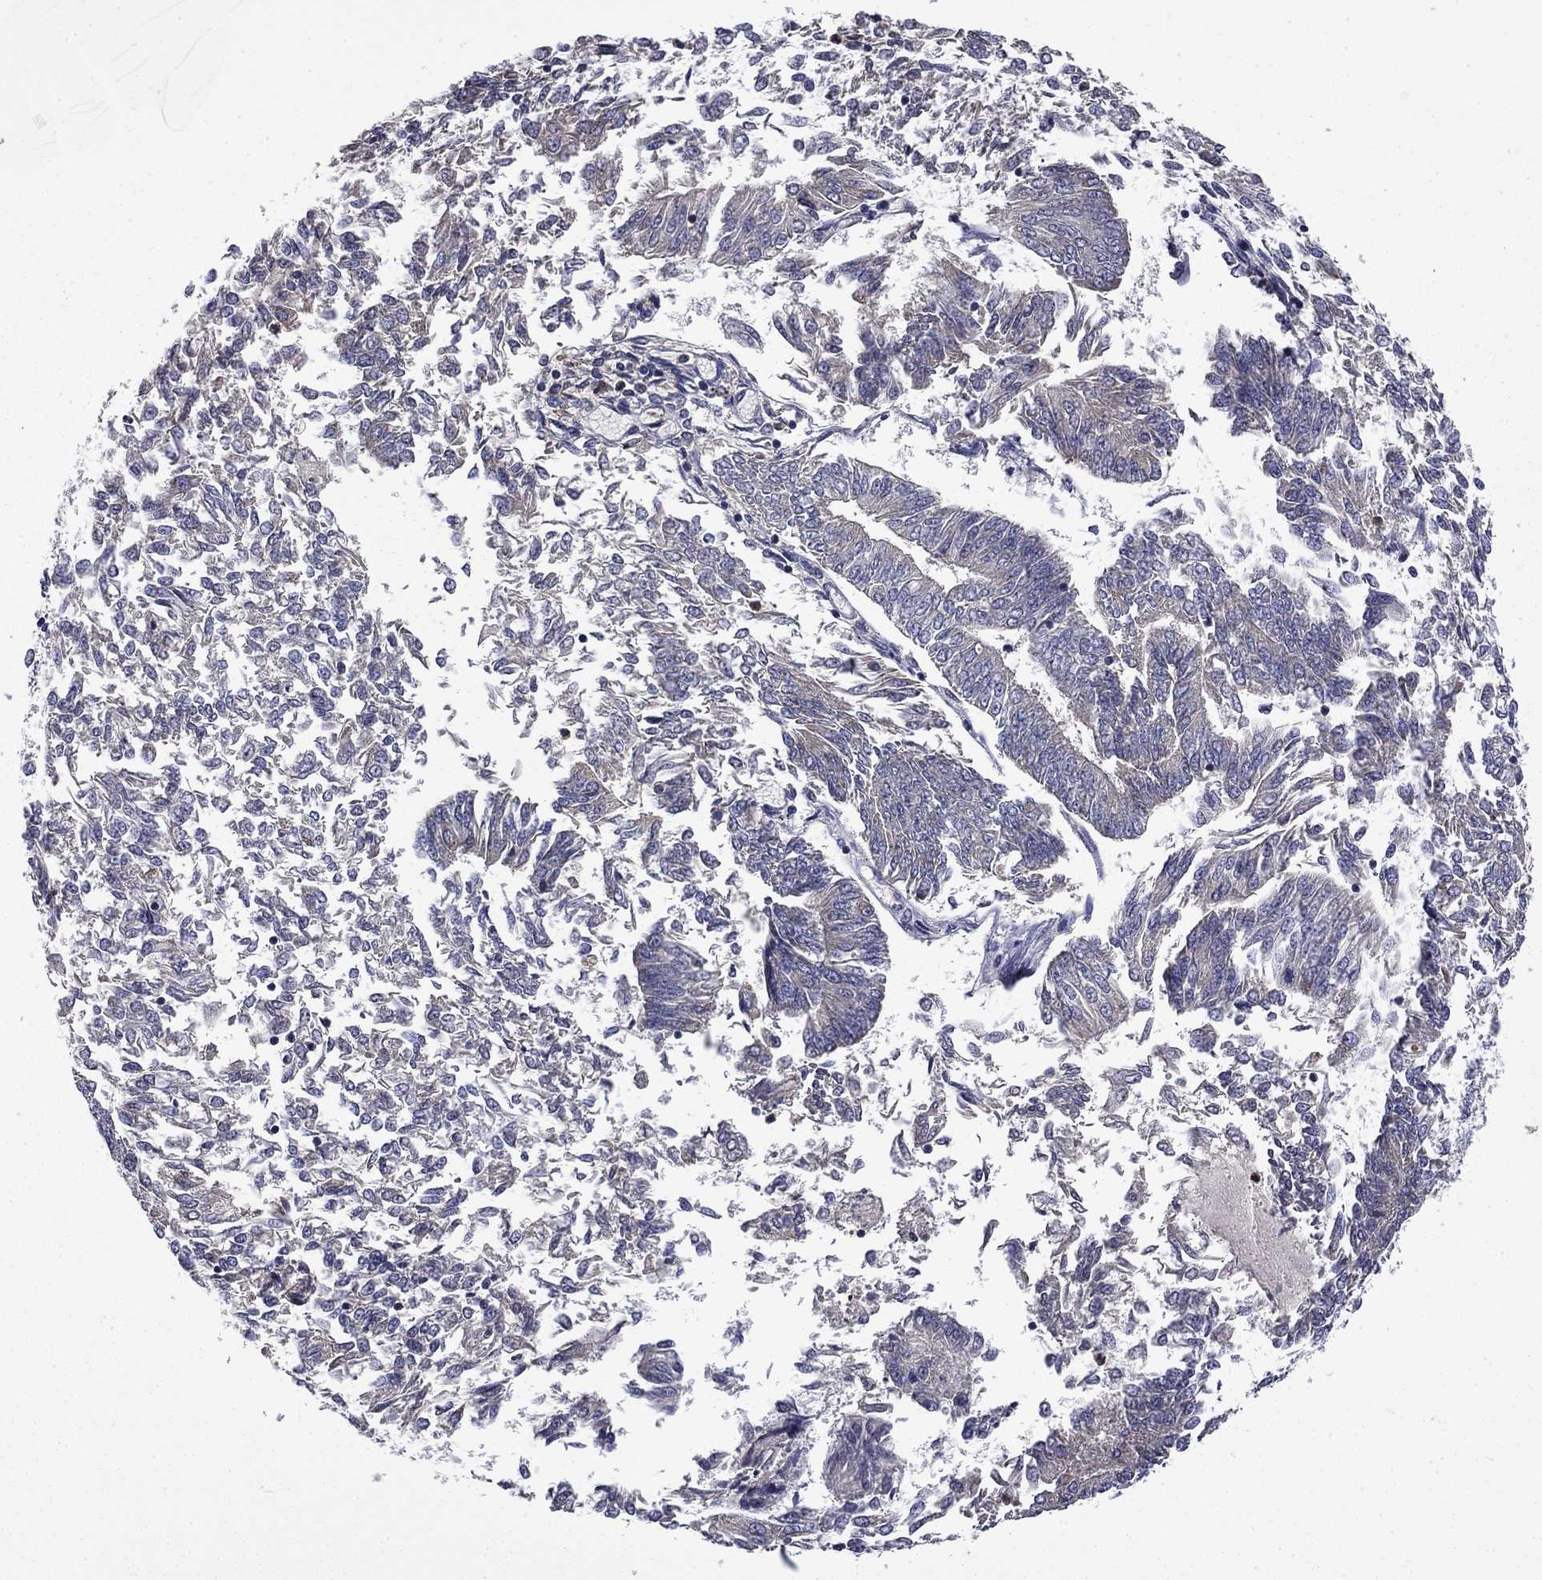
{"staining": {"intensity": "negative", "quantity": "none", "location": "none"}, "tissue": "endometrial cancer", "cell_type": "Tumor cells", "image_type": "cancer", "snomed": [{"axis": "morphology", "description": "Adenocarcinoma, NOS"}, {"axis": "topography", "description": "Endometrium"}], "caption": "Image shows no protein staining in tumor cells of endometrial cancer tissue.", "gene": "CEACAM7", "patient": {"sex": "female", "age": 58}}